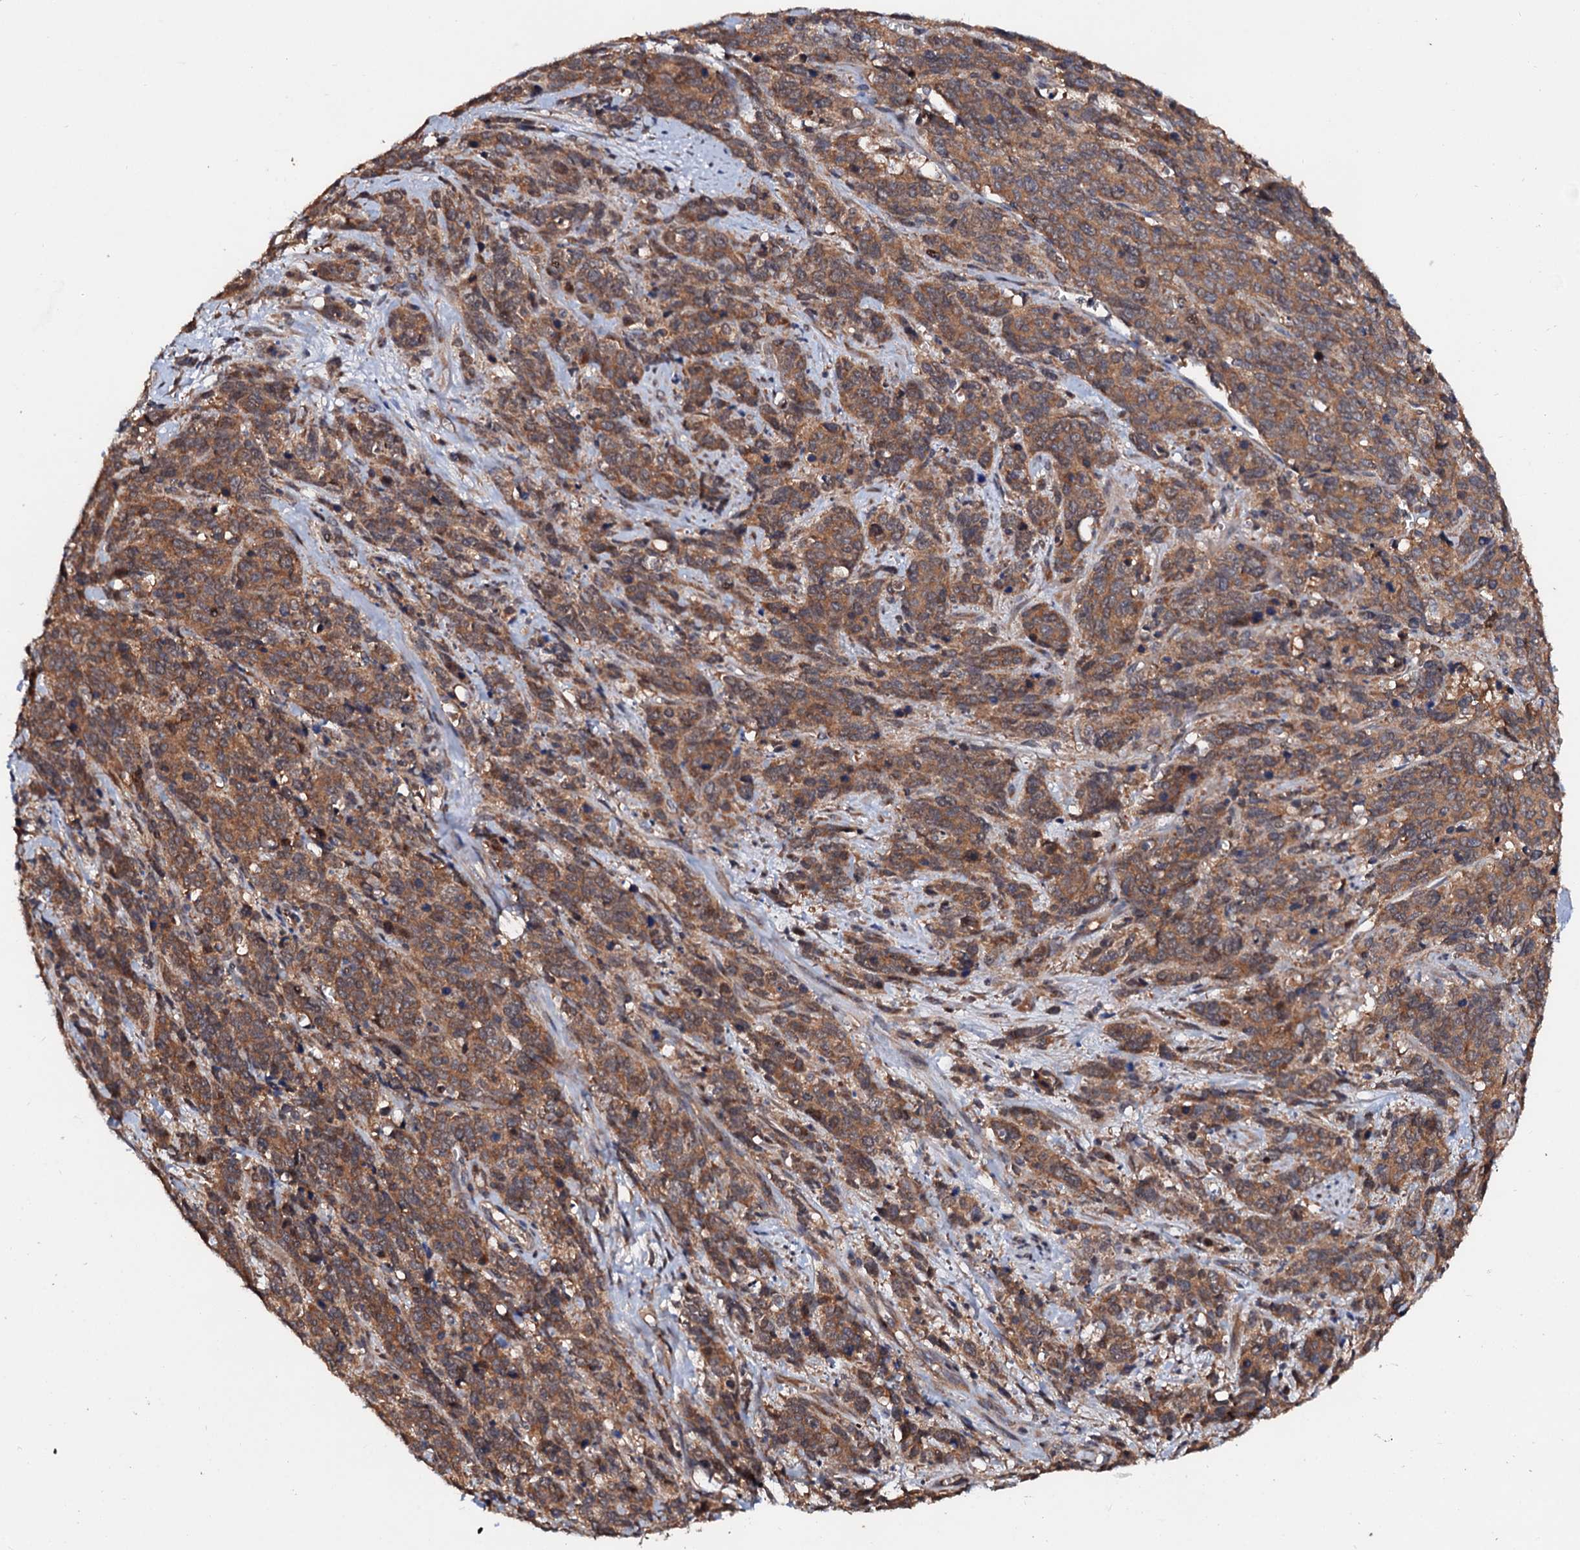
{"staining": {"intensity": "moderate", "quantity": ">75%", "location": "cytoplasmic/membranous"}, "tissue": "cervical cancer", "cell_type": "Tumor cells", "image_type": "cancer", "snomed": [{"axis": "morphology", "description": "Squamous cell carcinoma, NOS"}, {"axis": "topography", "description": "Cervix"}], "caption": "Cervical cancer stained with a protein marker demonstrates moderate staining in tumor cells.", "gene": "EXTL1", "patient": {"sex": "female", "age": 60}}